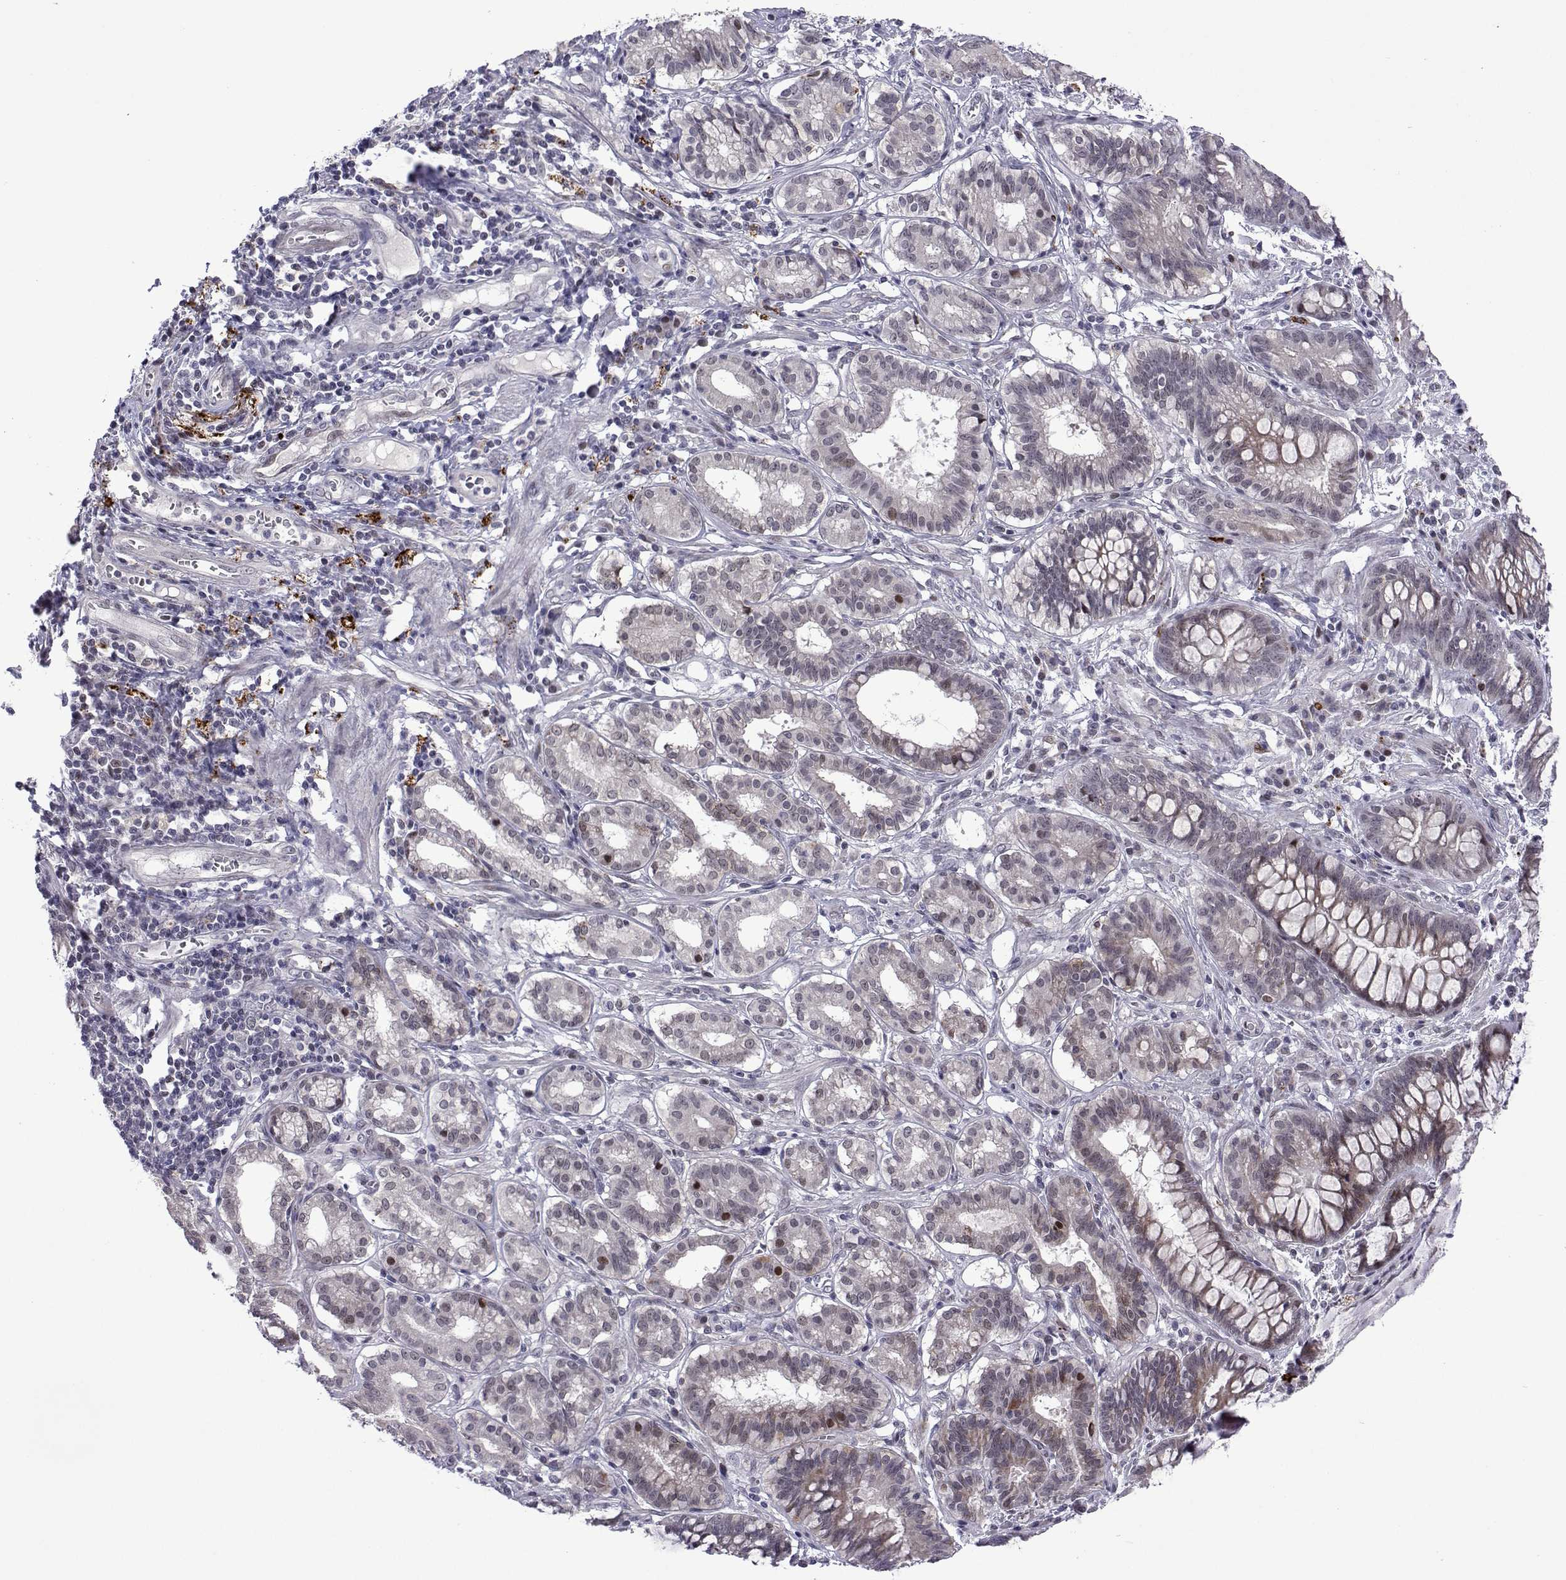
{"staining": {"intensity": "negative", "quantity": "none", "location": "none"}, "tissue": "stomach cancer", "cell_type": "Tumor cells", "image_type": "cancer", "snomed": [{"axis": "morphology", "description": "Normal tissue, NOS"}, {"axis": "morphology", "description": "Adenocarcinoma, NOS"}, {"axis": "topography", "description": "Esophagus"}, {"axis": "topography", "description": "Stomach, upper"}], "caption": "The image shows no staining of tumor cells in stomach cancer.", "gene": "EFCAB3", "patient": {"sex": "male", "age": 74}}